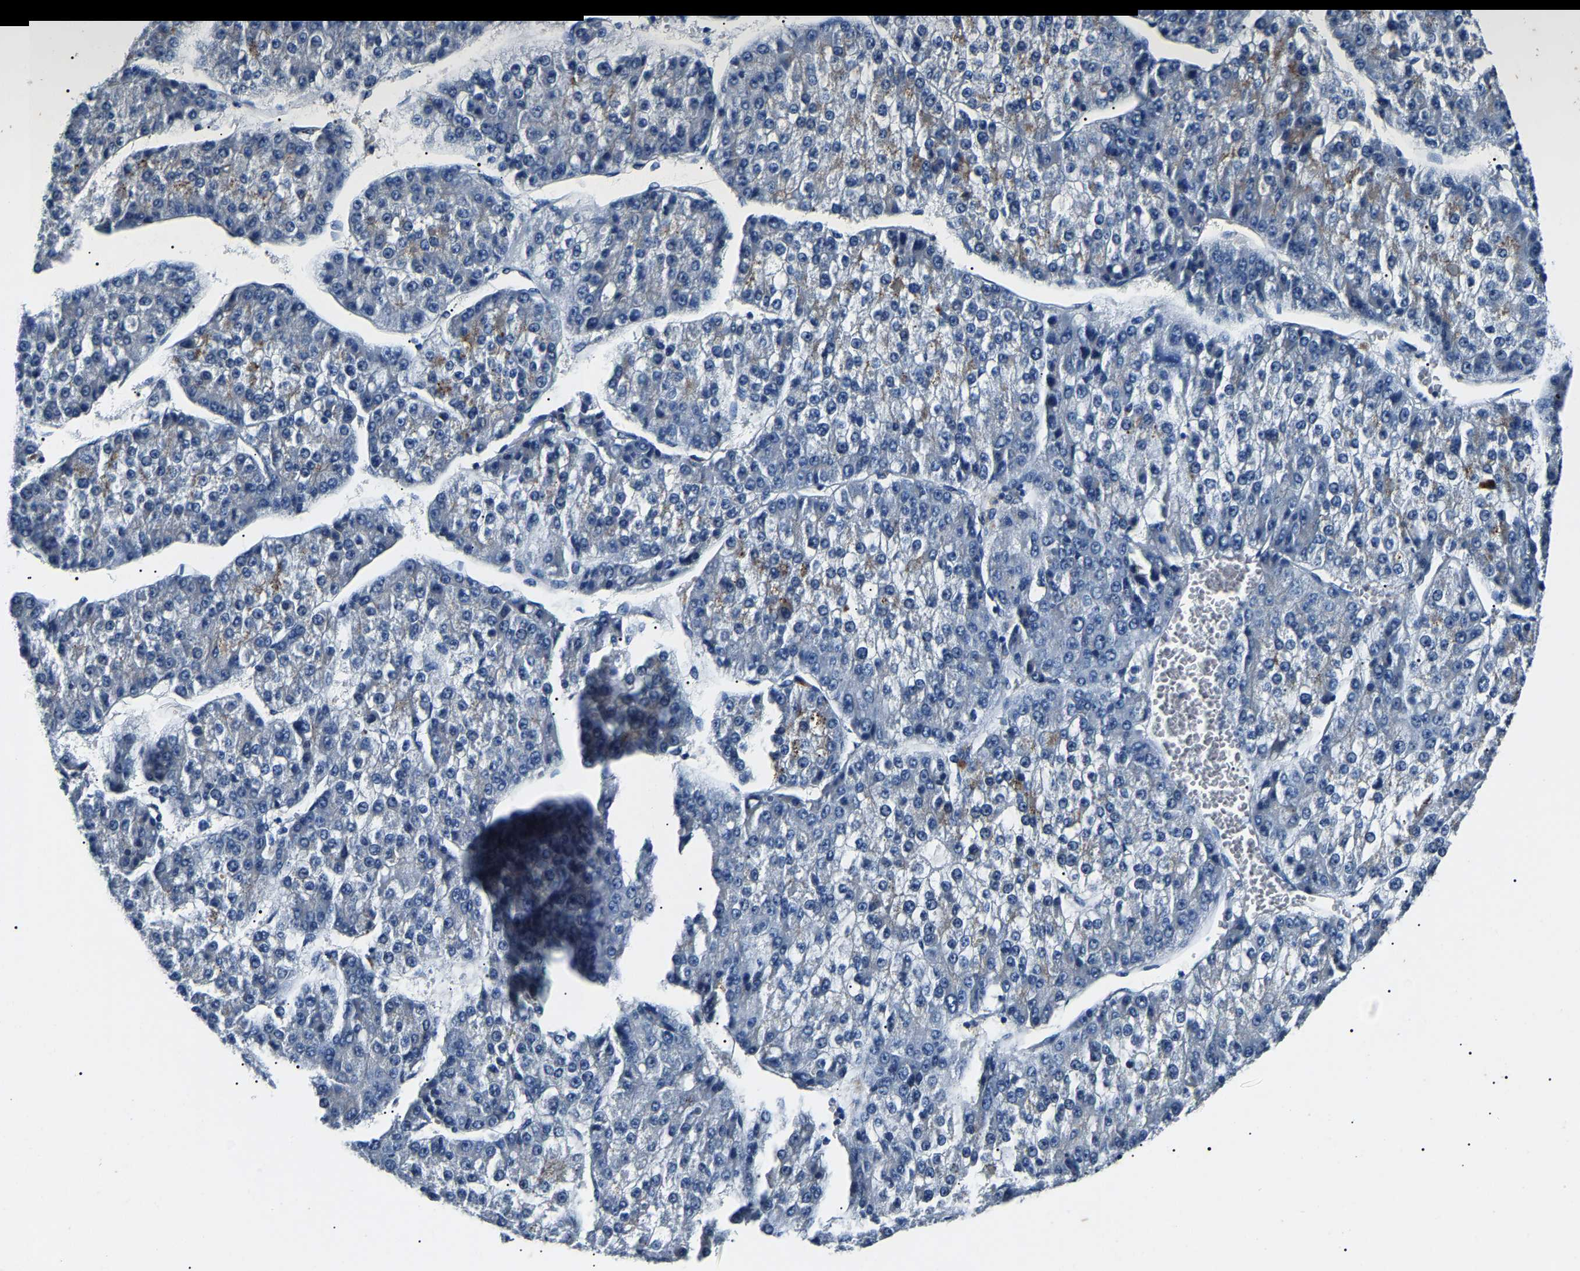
{"staining": {"intensity": "moderate", "quantity": "<25%", "location": "cytoplasmic/membranous"}, "tissue": "liver cancer", "cell_type": "Tumor cells", "image_type": "cancer", "snomed": [{"axis": "morphology", "description": "Carcinoma, Hepatocellular, NOS"}, {"axis": "topography", "description": "Liver"}], "caption": "The immunohistochemical stain labels moderate cytoplasmic/membranous staining in tumor cells of liver cancer (hepatocellular carcinoma) tissue.", "gene": "KLK15", "patient": {"sex": "female", "age": 73}}